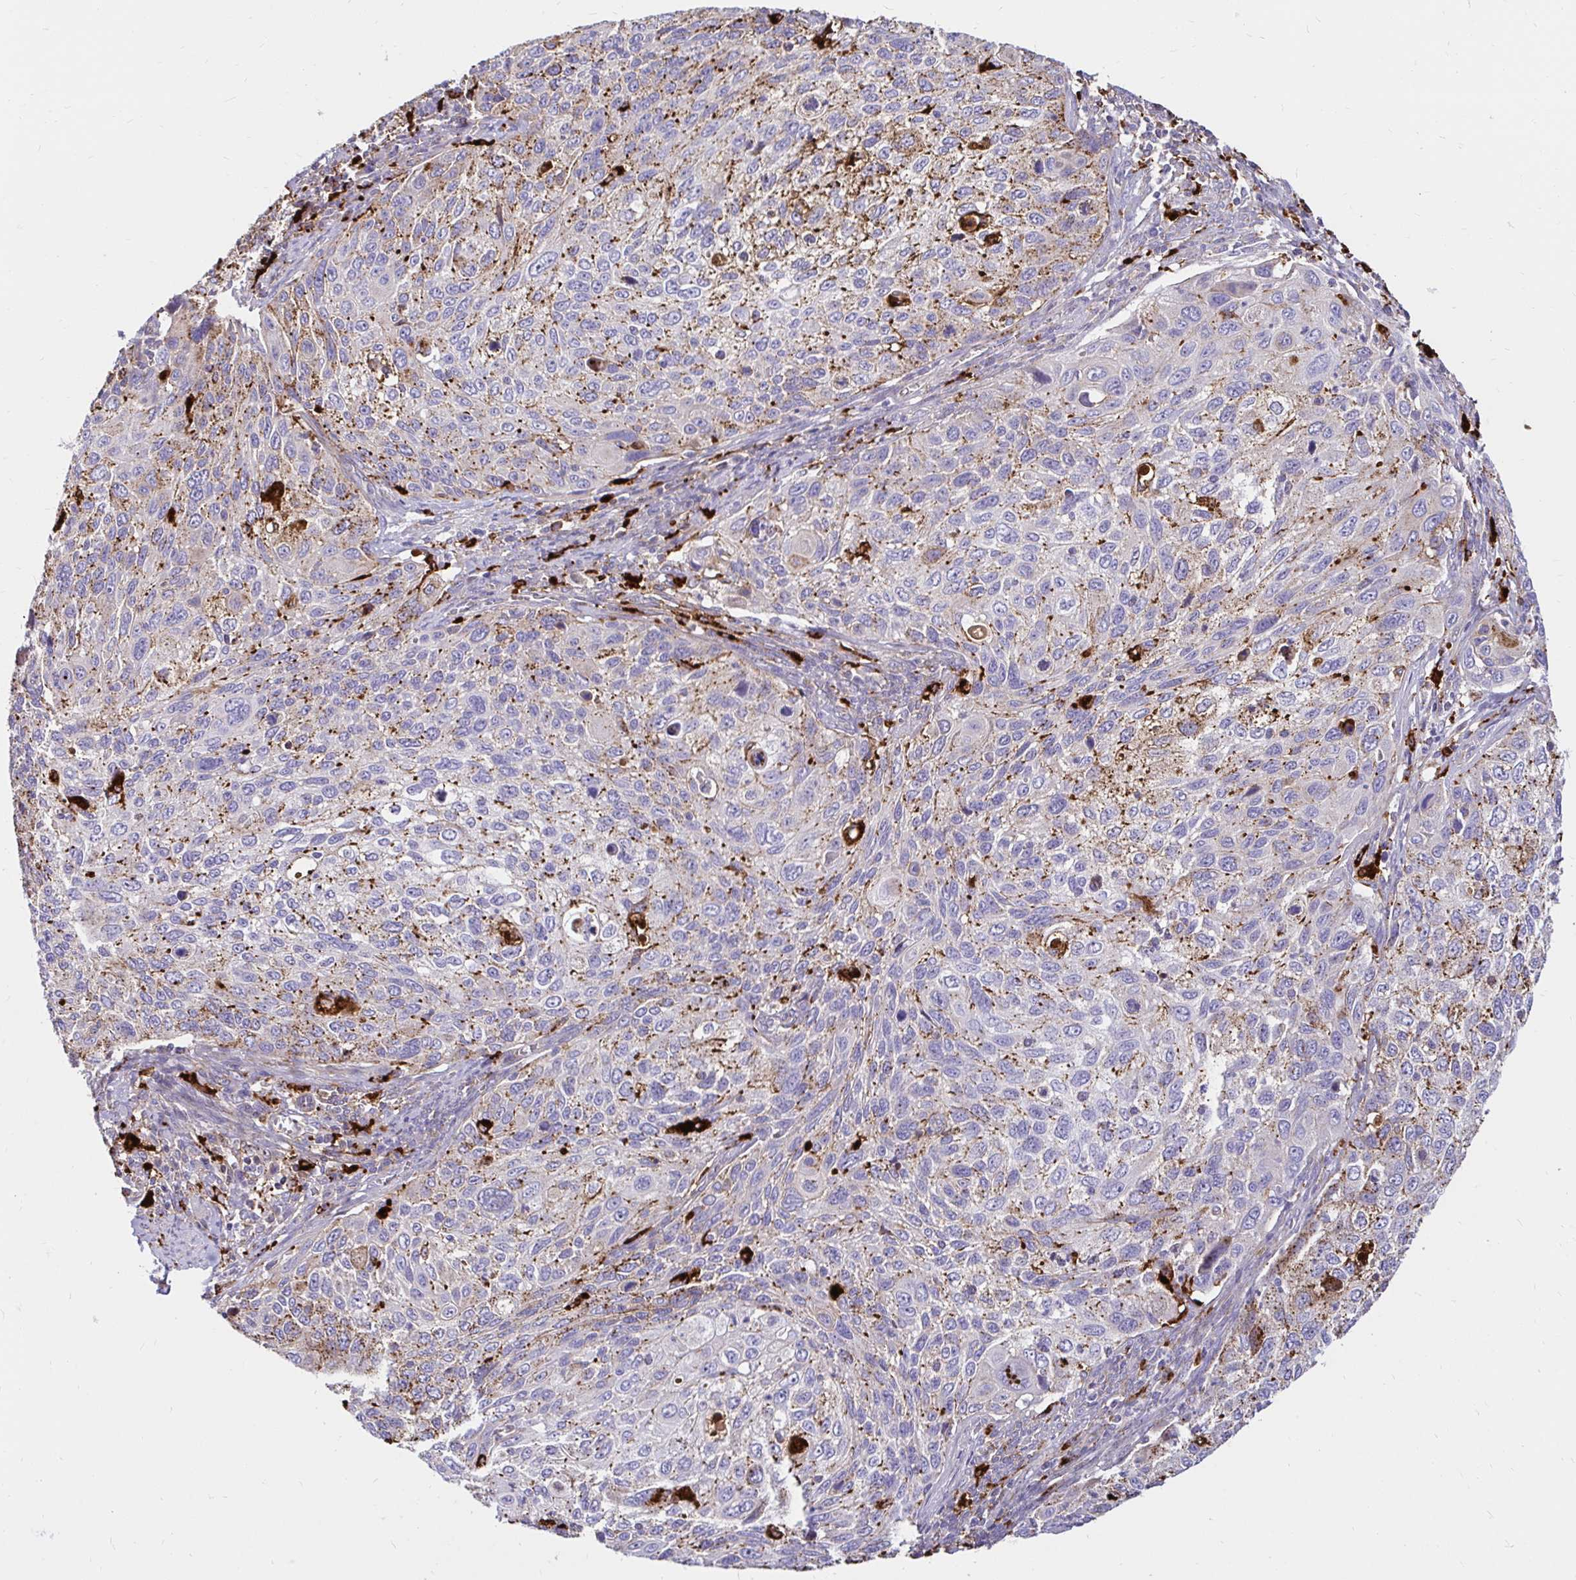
{"staining": {"intensity": "moderate", "quantity": "25%-75%", "location": "cytoplasmic/membranous"}, "tissue": "cervical cancer", "cell_type": "Tumor cells", "image_type": "cancer", "snomed": [{"axis": "morphology", "description": "Squamous cell carcinoma, NOS"}, {"axis": "topography", "description": "Cervix"}], "caption": "A brown stain shows moderate cytoplasmic/membranous positivity of a protein in cervical squamous cell carcinoma tumor cells. (brown staining indicates protein expression, while blue staining denotes nuclei).", "gene": "FUCA1", "patient": {"sex": "female", "age": 70}}